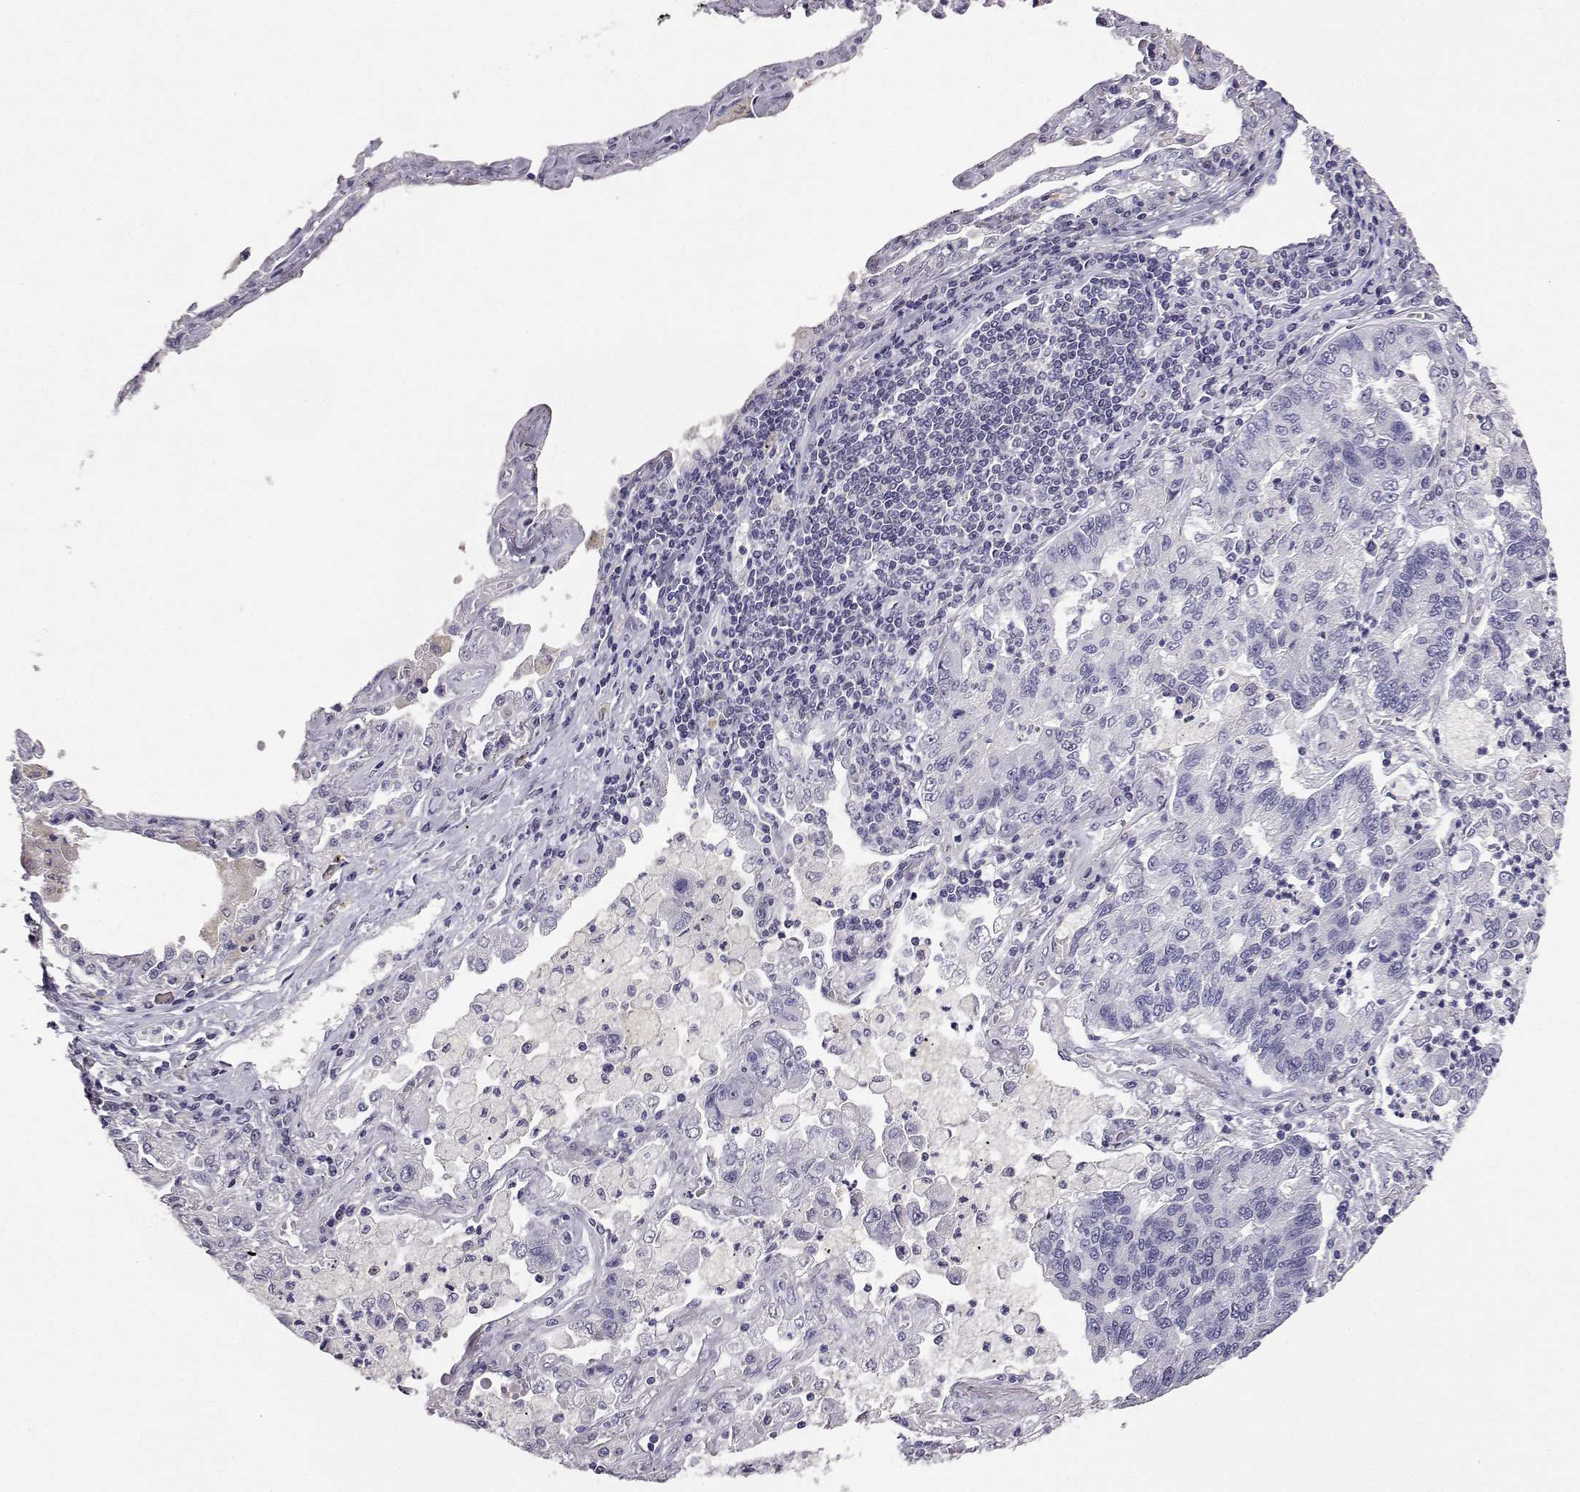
{"staining": {"intensity": "negative", "quantity": "none", "location": "none"}, "tissue": "lung cancer", "cell_type": "Tumor cells", "image_type": "cancer", "snomed": [{"axis": "morphology", "description": "Adenocarcinoma, NOS"}, {"axis": "topography", "description": "Lung"}], "caption": "Tumor cells are negative for brown protein staining in adenocarcinoma (lung).", "gene": "AKR1B1", "patient": {"sex": "female", "age": 57}}